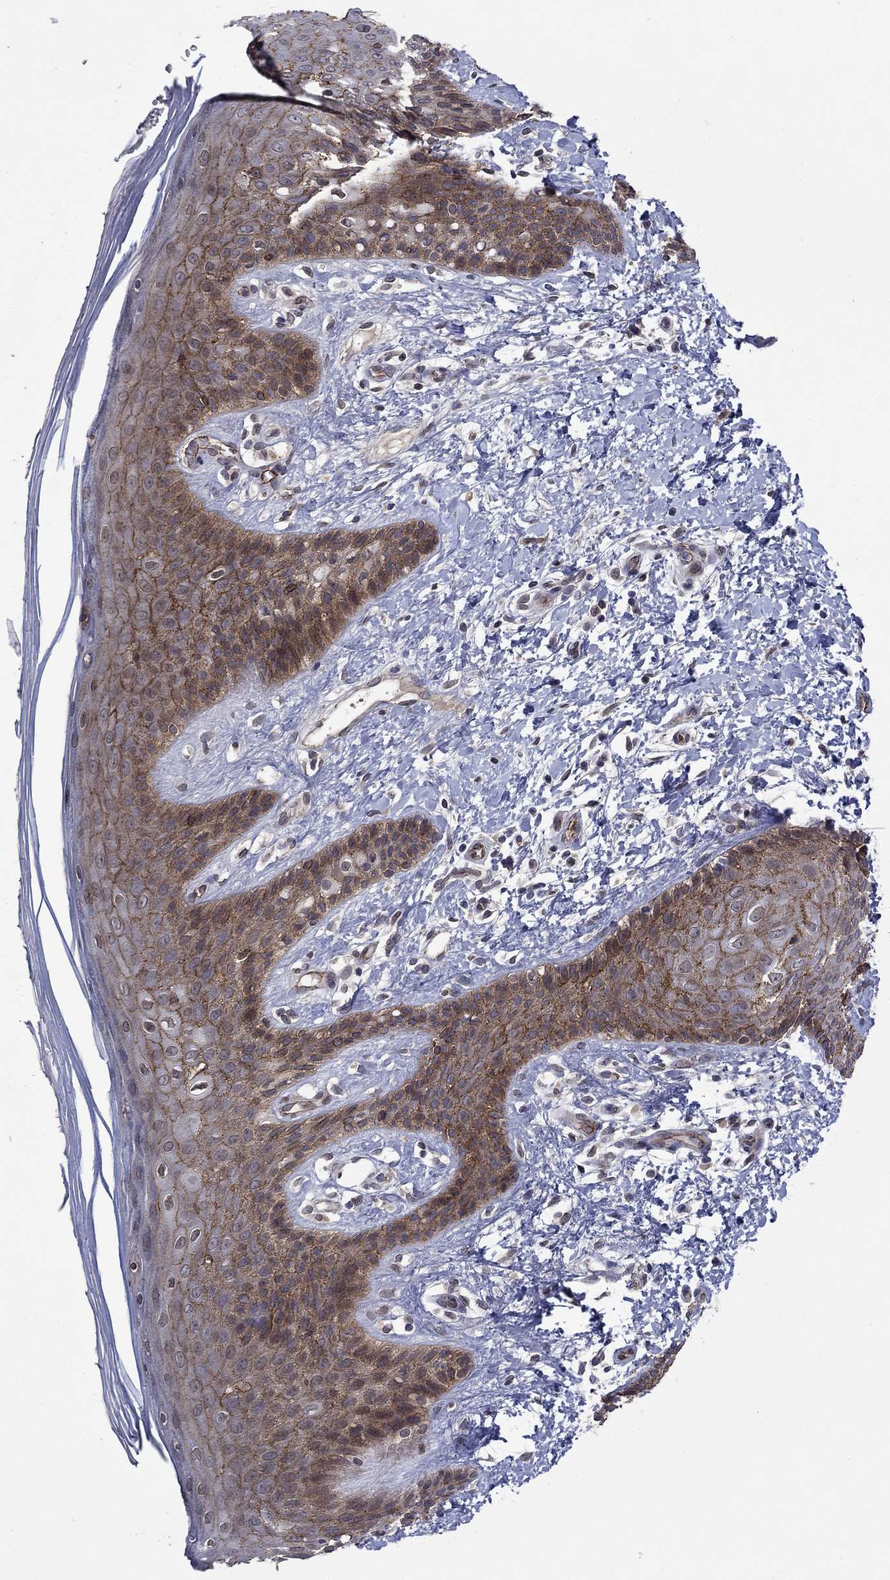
{"staining": {"intensity": "moderate", "quantity": ">75%", "location": "cytoplasmic/membranous"}, "tissue": "skin", "cell_type": "Epidermal cells", "image_type": "normal", "snomed": [{"axis": "morphology", "description": "Normal tissue, NOS"}, {"axis": "topography", "description": "Anal"}], "caption": "Protein staining shows moderate cytoplasmic/membranous staining in approximately >75% of epidermal cells in benign skin.", "gene": "EMC9", "patient": {"sex": "male", "age": 36}}